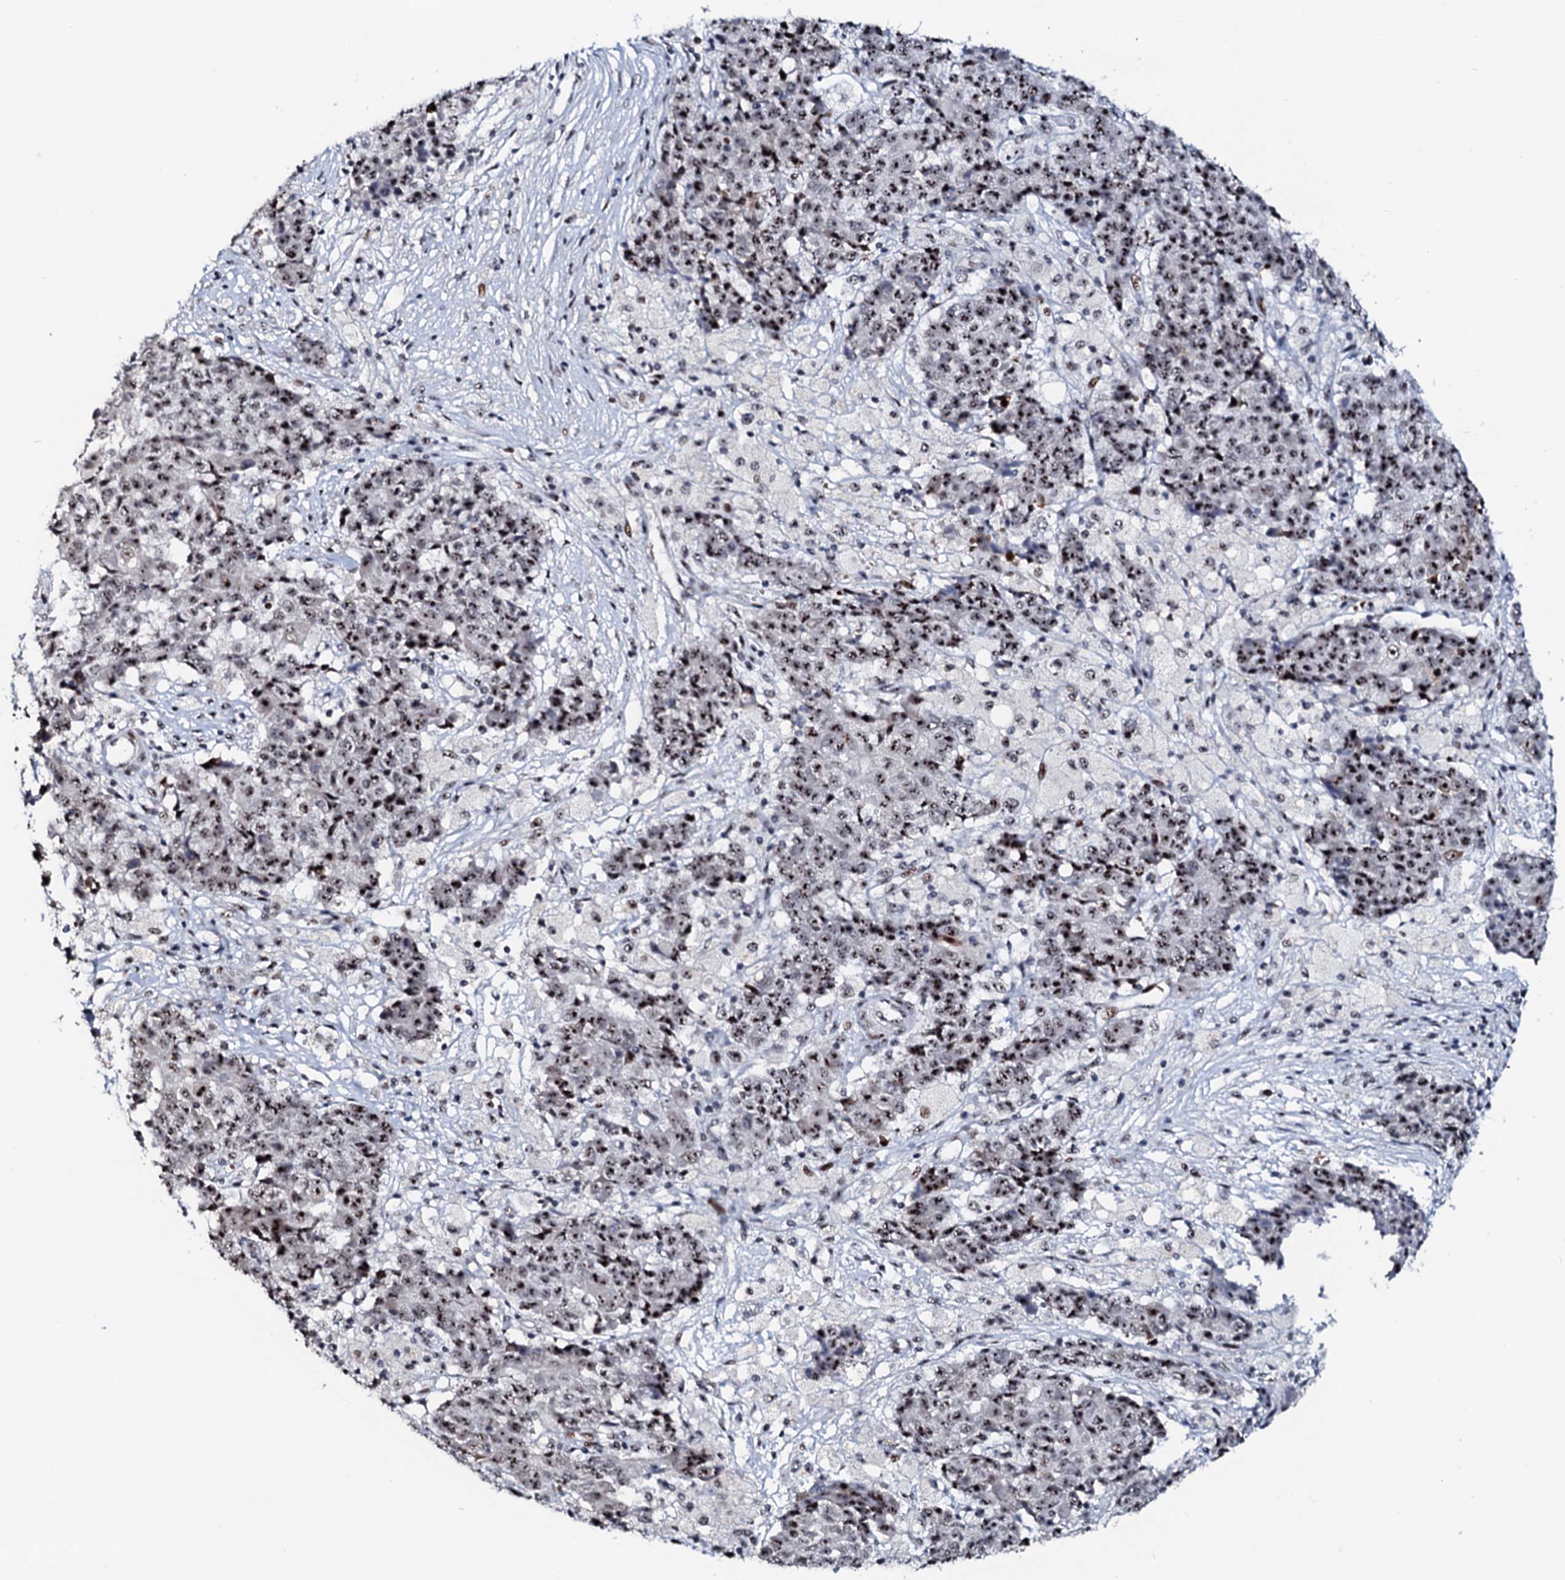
{"staining": {"intensity": "moderate", "quantity": ">75%", "location": "nuclear"}, "tissue": "ovarian cancer", "cell_type": "Tumor cells", "image_type": "cancer", "snomed": [{"axis": "morphology", "description": "Carcinoma, endometroid"}, {"axis": "topography", "description": "Ovary"}], "caption": "About >75% of tumor cells in ovarian endometroid carcinoma exhibit moderate nuclear protein positivity as visualized by brown immunohistochemical staining.", "gene": "NEUROG3", "patient": {"sex": "female", "age": 42}}